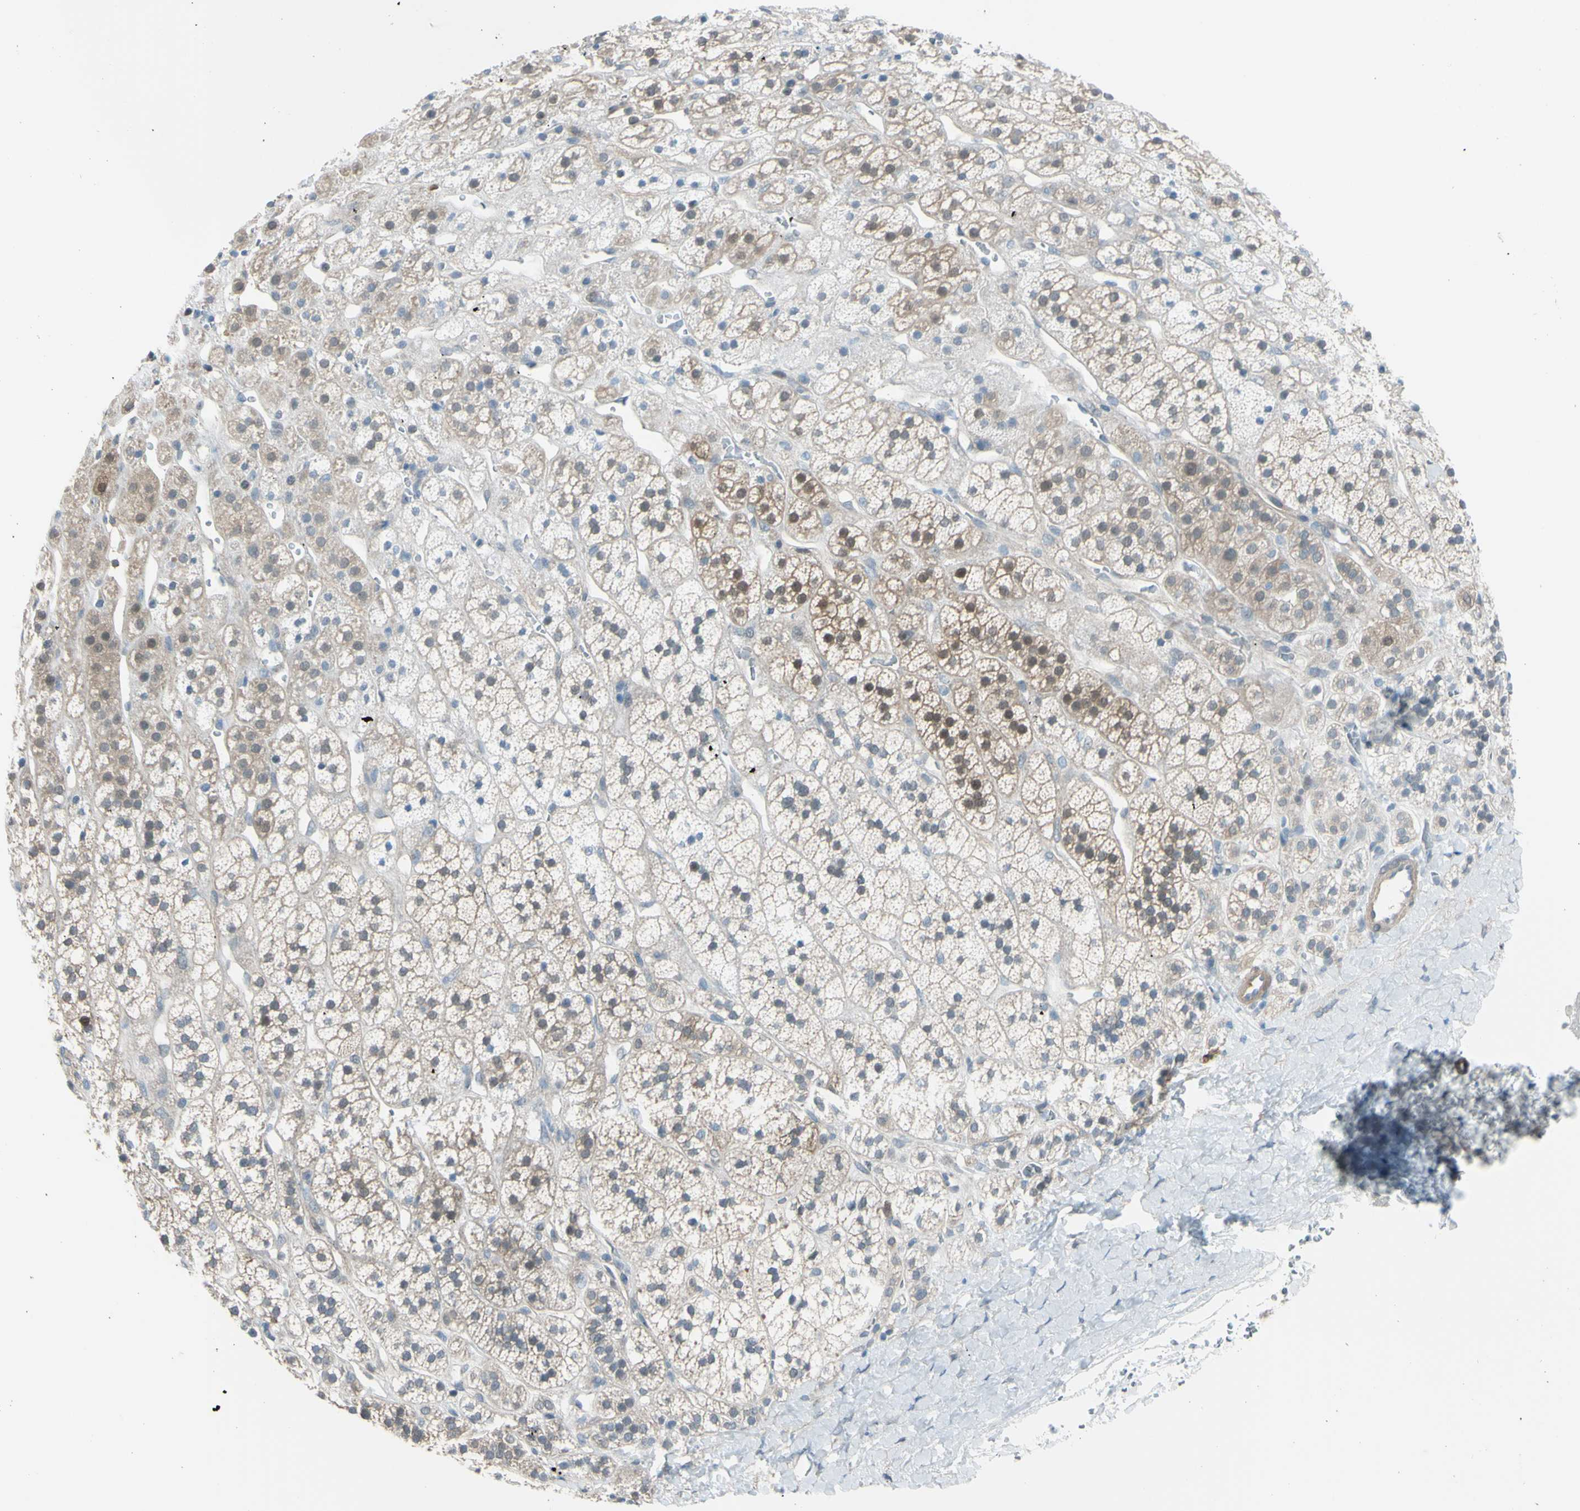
{"staining": {"intensity": "moderate", "quantity": "25%-75%", "location": "cytoplasmic/membranous,nuclear"}, "tissue": "adrenal gland", "cell_type": "Glandular cells", "image_type": "normal", "snomed": [{"axis": "morphology", "description": "Normal tissue, NOS"}, {"axis": "topography", "description": "Adrenal gland"}], "caption": "Protein analysis of normal adrenal gland shows moderate cytoplasmic/membranous,nuclear expression in about 25%-75% of glandular cells.", "gene": "YWHAQ", "patient": {"sex": "male", "age": 56}}